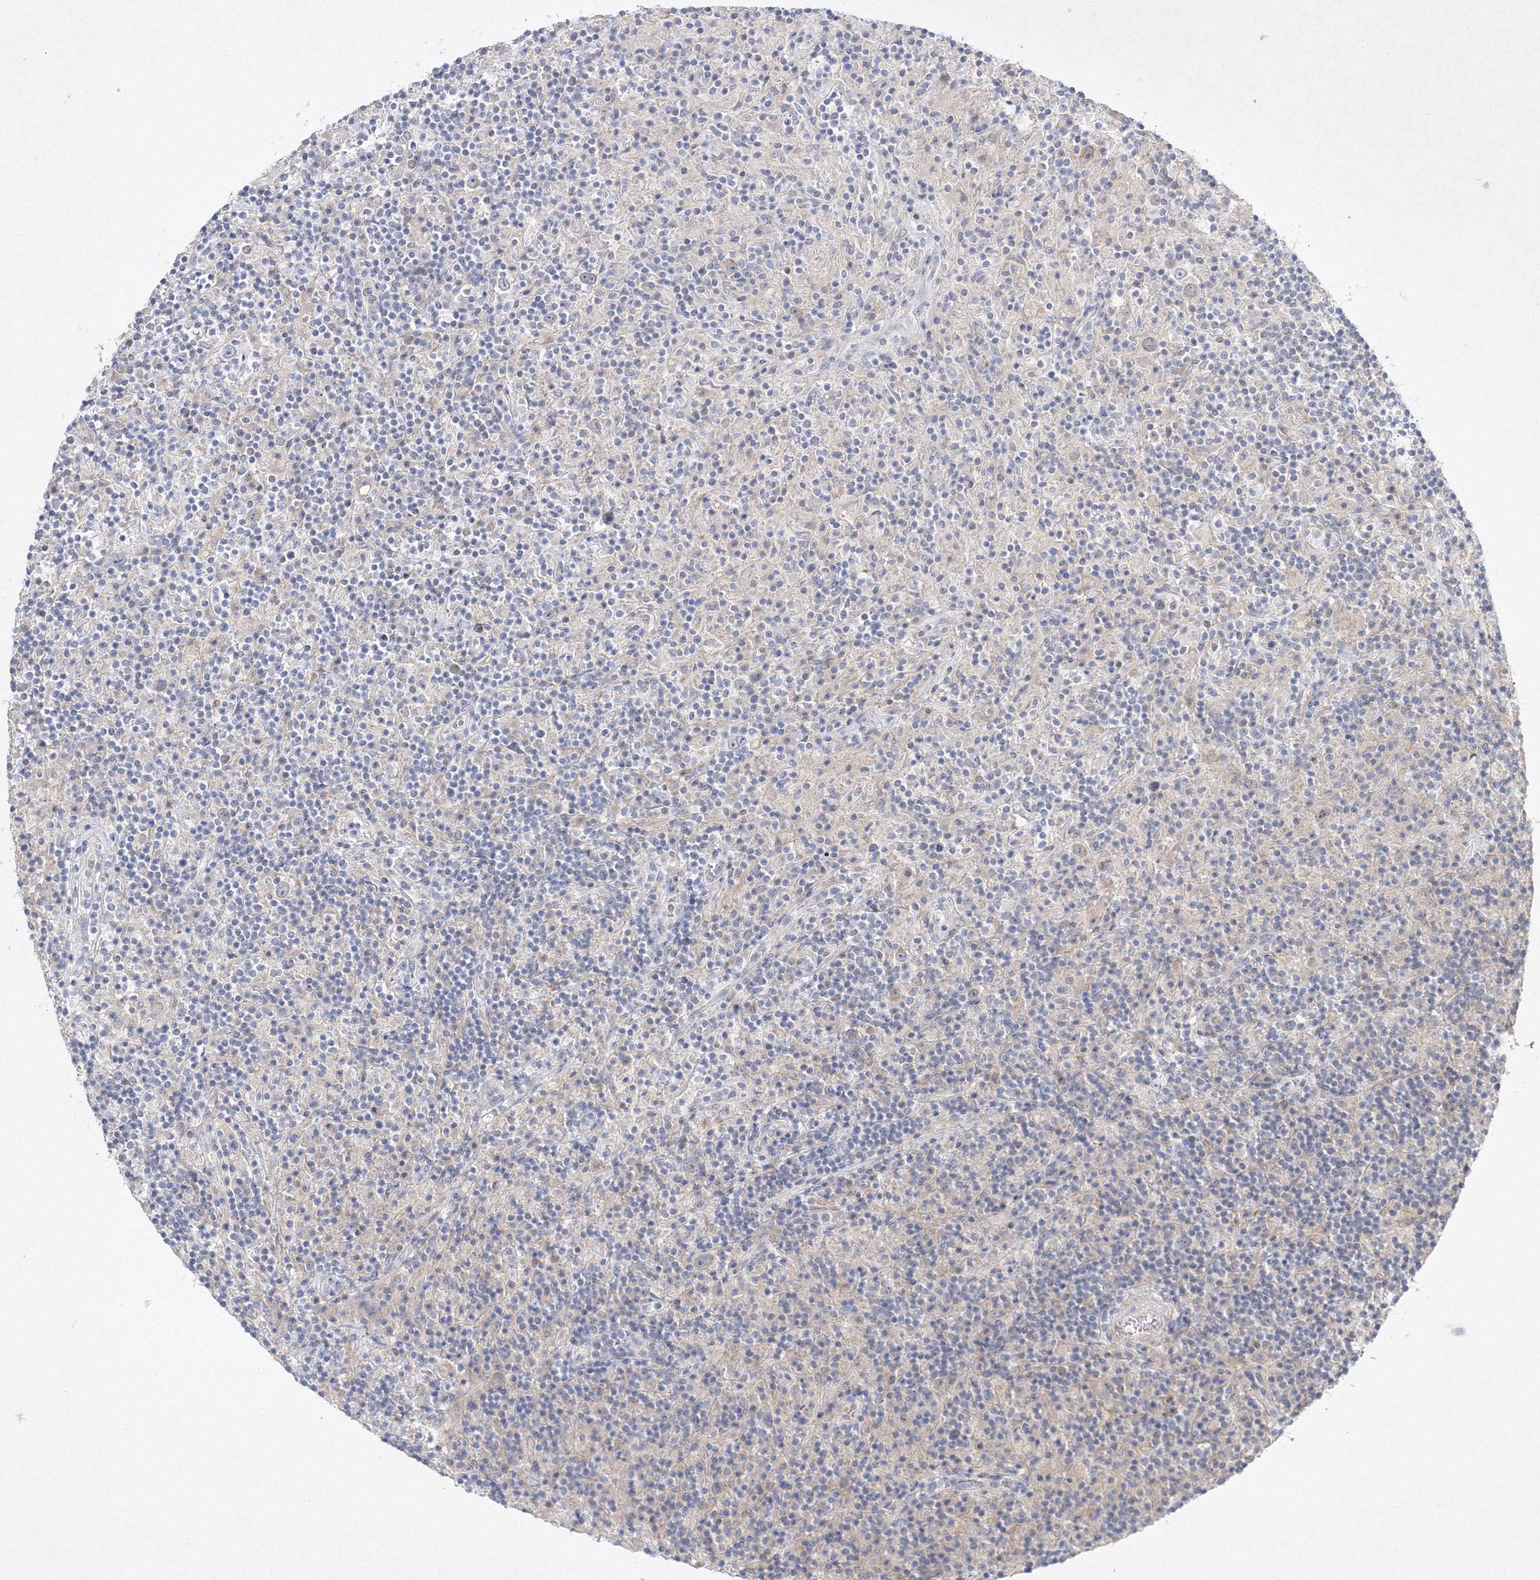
{"staining": {"intensity": "weak", "quantity": "<25%", "location": "cytoplasmic/membranous"}, "tissue": "lymphoma", "cell_type": "Tumor cells", "image_type": "cancer", "snomed": [{"axis": "morphology", "description": "Hodgkin's disease, NOS"}, {"axis": "topography", "description": "Lymph node"}], "caption": "Lymphoma stained for a protein using immunohistochemistry exhibits no staining tumor cells.", "gene": "NEU4", "patient": {"sex": "male", "age": 70}}